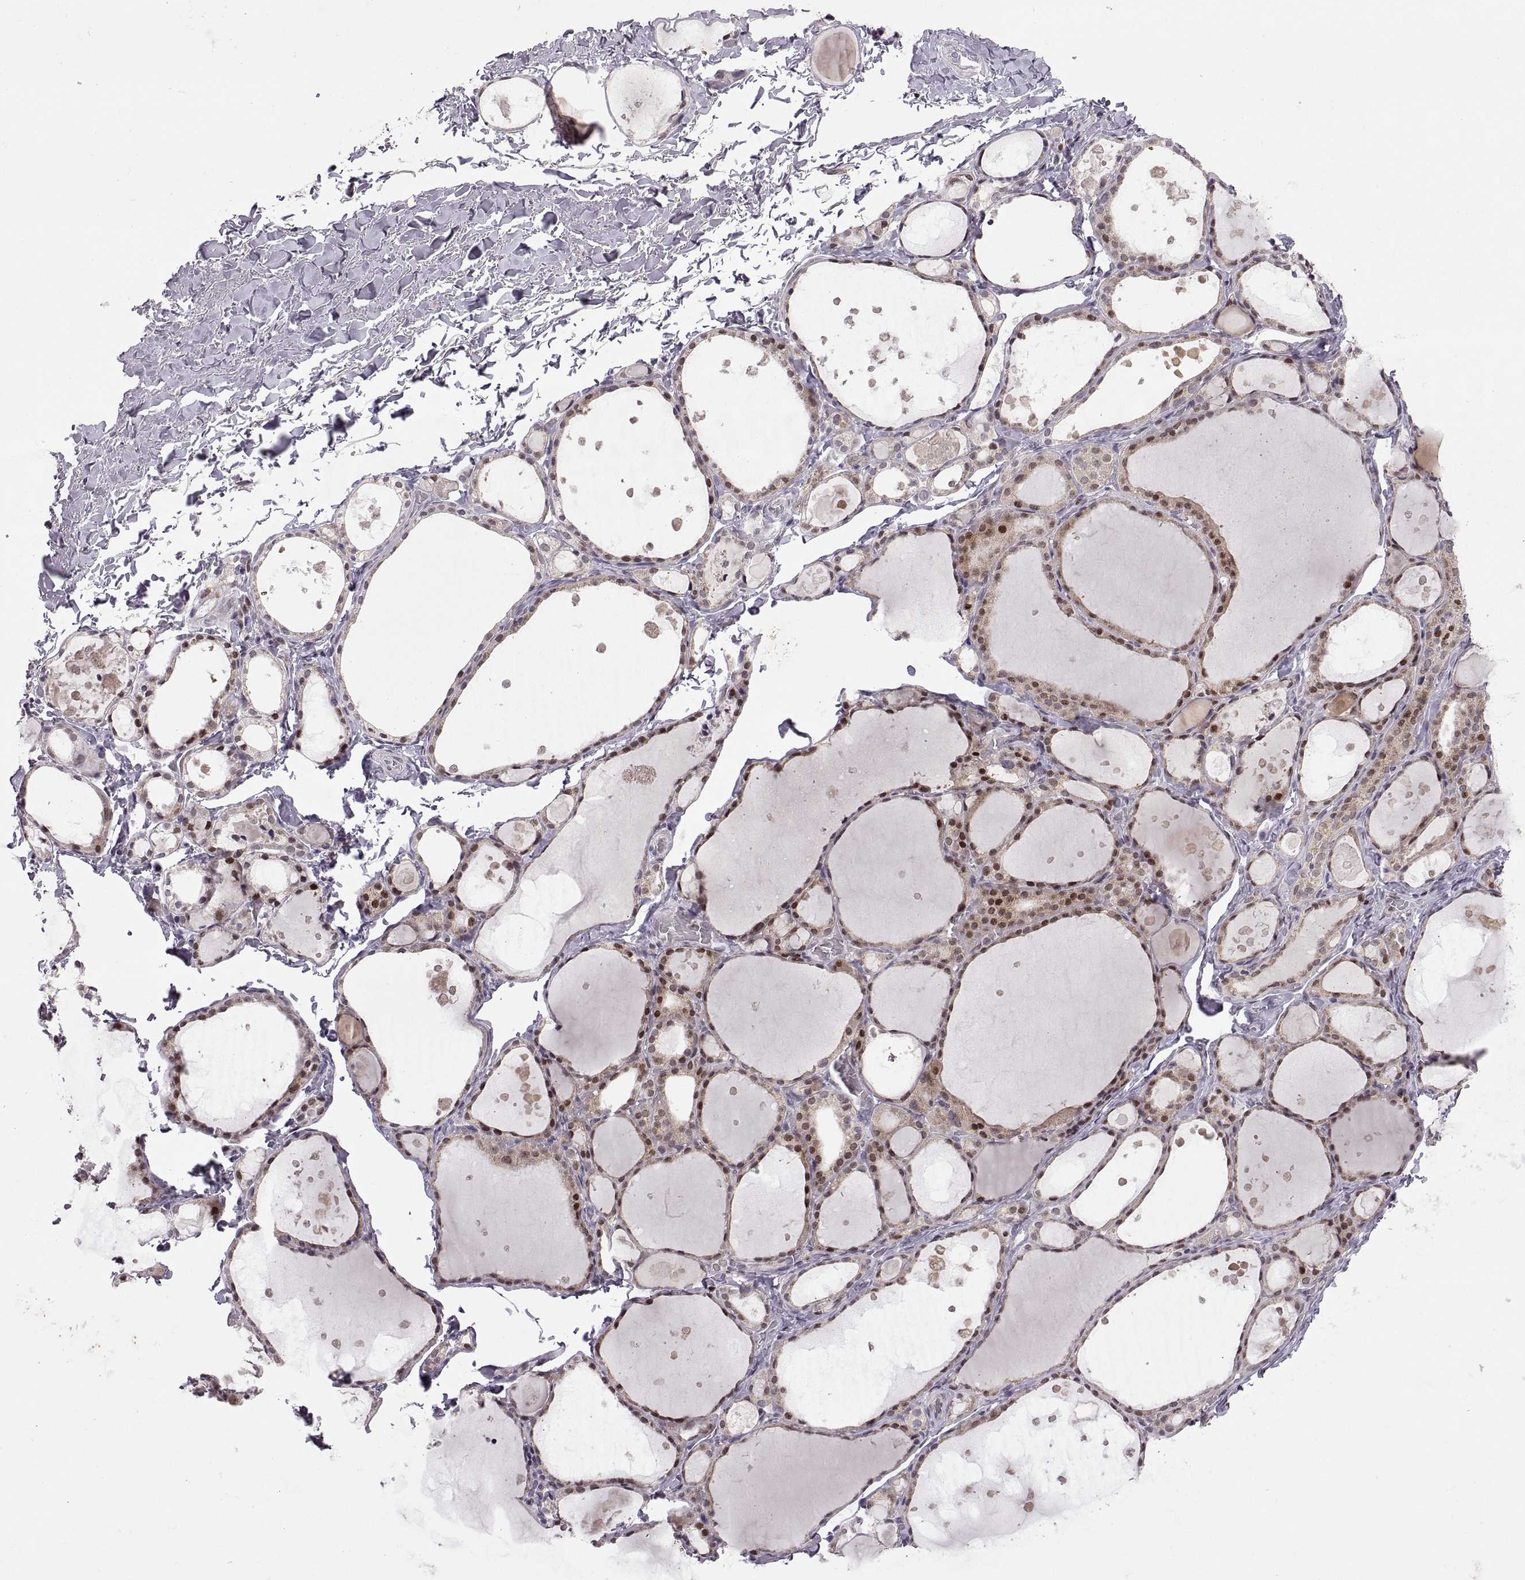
{"staining": {"intensity": "strong", "quantity": "25%-75%", "location": "nuclear"}, "tissue": "thyroid gland", "cell_type": "Glandular cells", "image_type": "normal", "snomed": [{"axis": "morphology", "description": "Normal tissue, NOS"}, {"axis": "topography", "description": "Thyroid gland"}], "caption": "IHC micrograph of benign human thyroid gland stained for a protein (brown), which exhibits high levels of strong nuclear staining in approximately 25%-75% of glandular cells.", "gene": "SNAI1", "patient": {"sex": "male", "age": 68}}